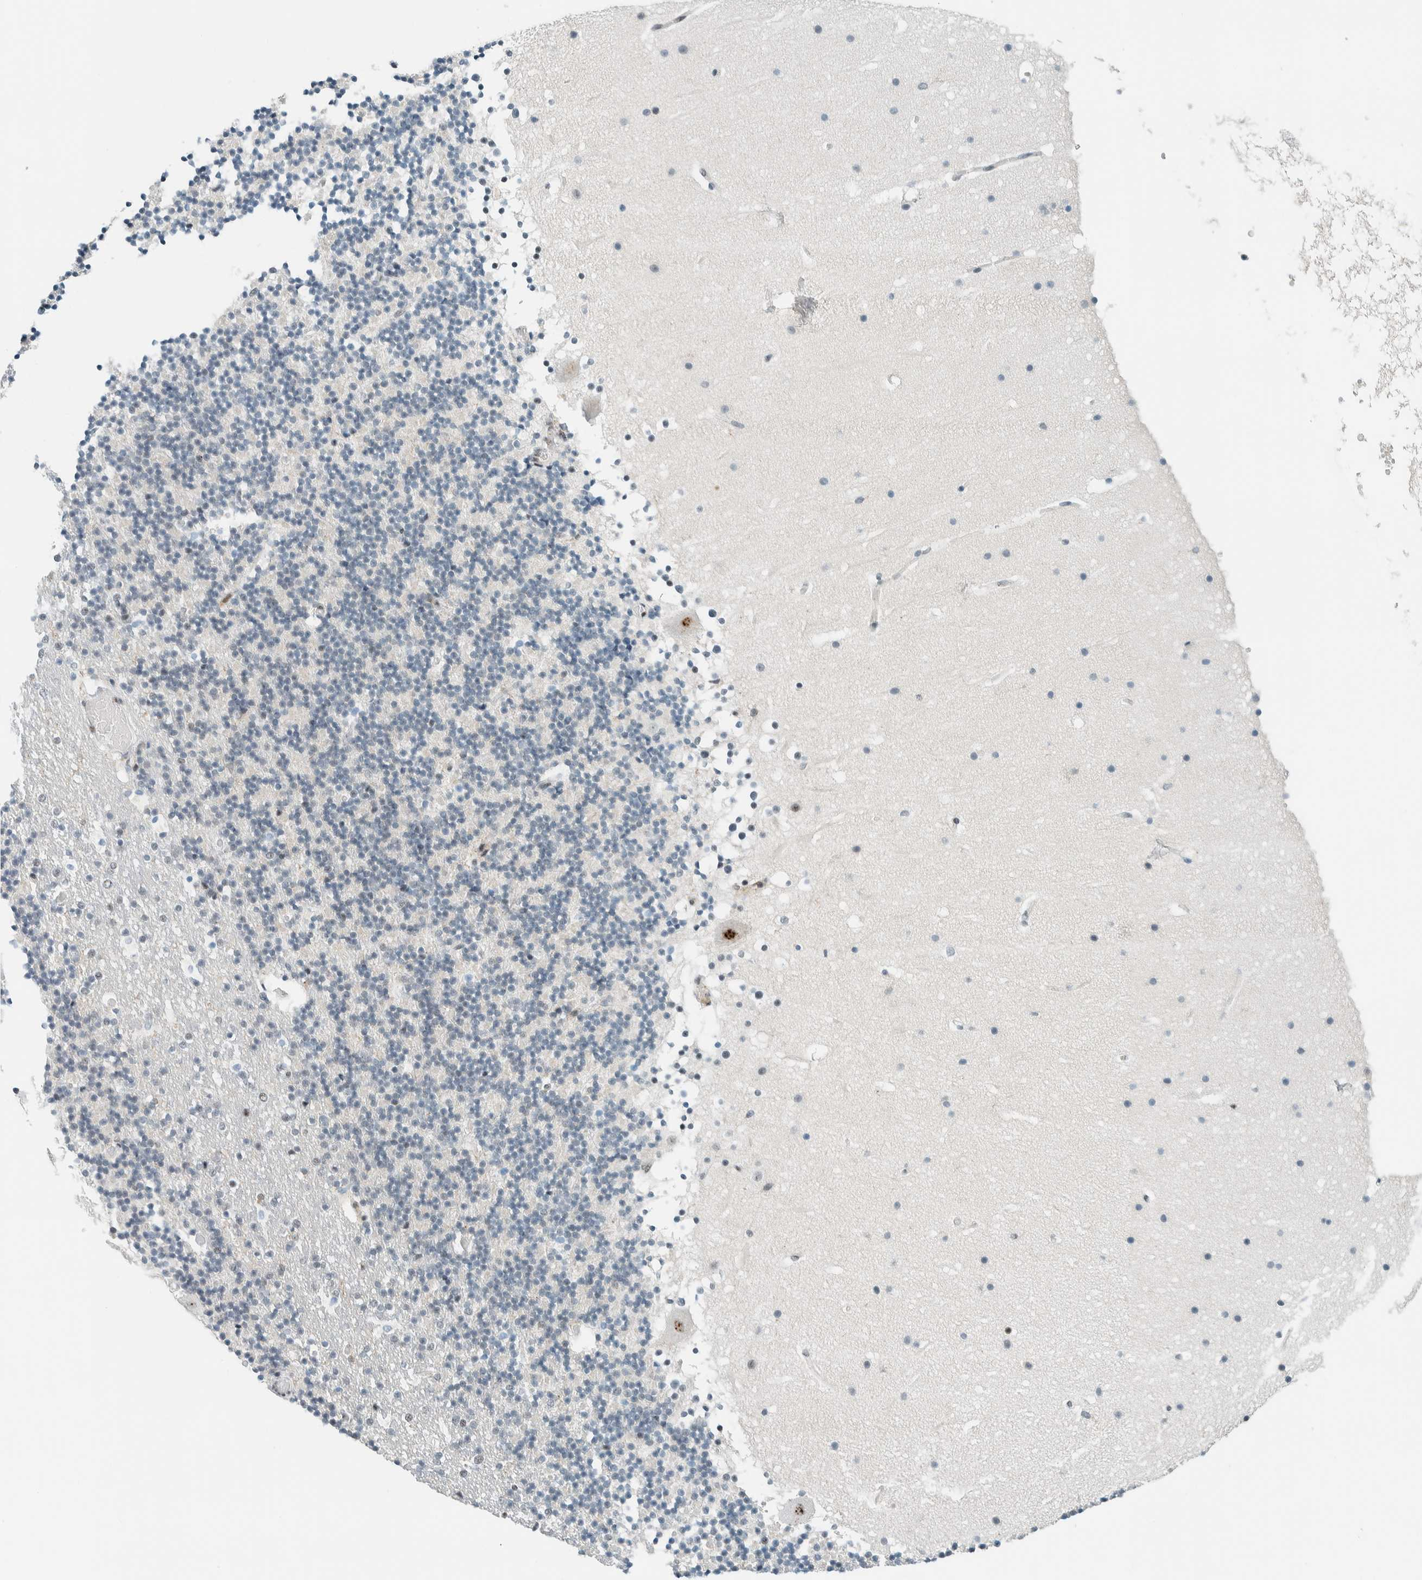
{"staining": {"intensity": "negative", "quantity": "none", "location": "none"}, "tissue": "cerebellum", "cell_type": "Cells in granular layer", "image_type": "normal", "snomed": [{"axis": "morphology", "description": "Normal tissue, NOS"}, {"axis": "topography", "description": "Cerebellum"}], "caption": "Cells in granular layer show no significant staining in unremarkable cerebellum.", "gene": "CYSRT1", "patient": {"sex": "male", "age": 57}}